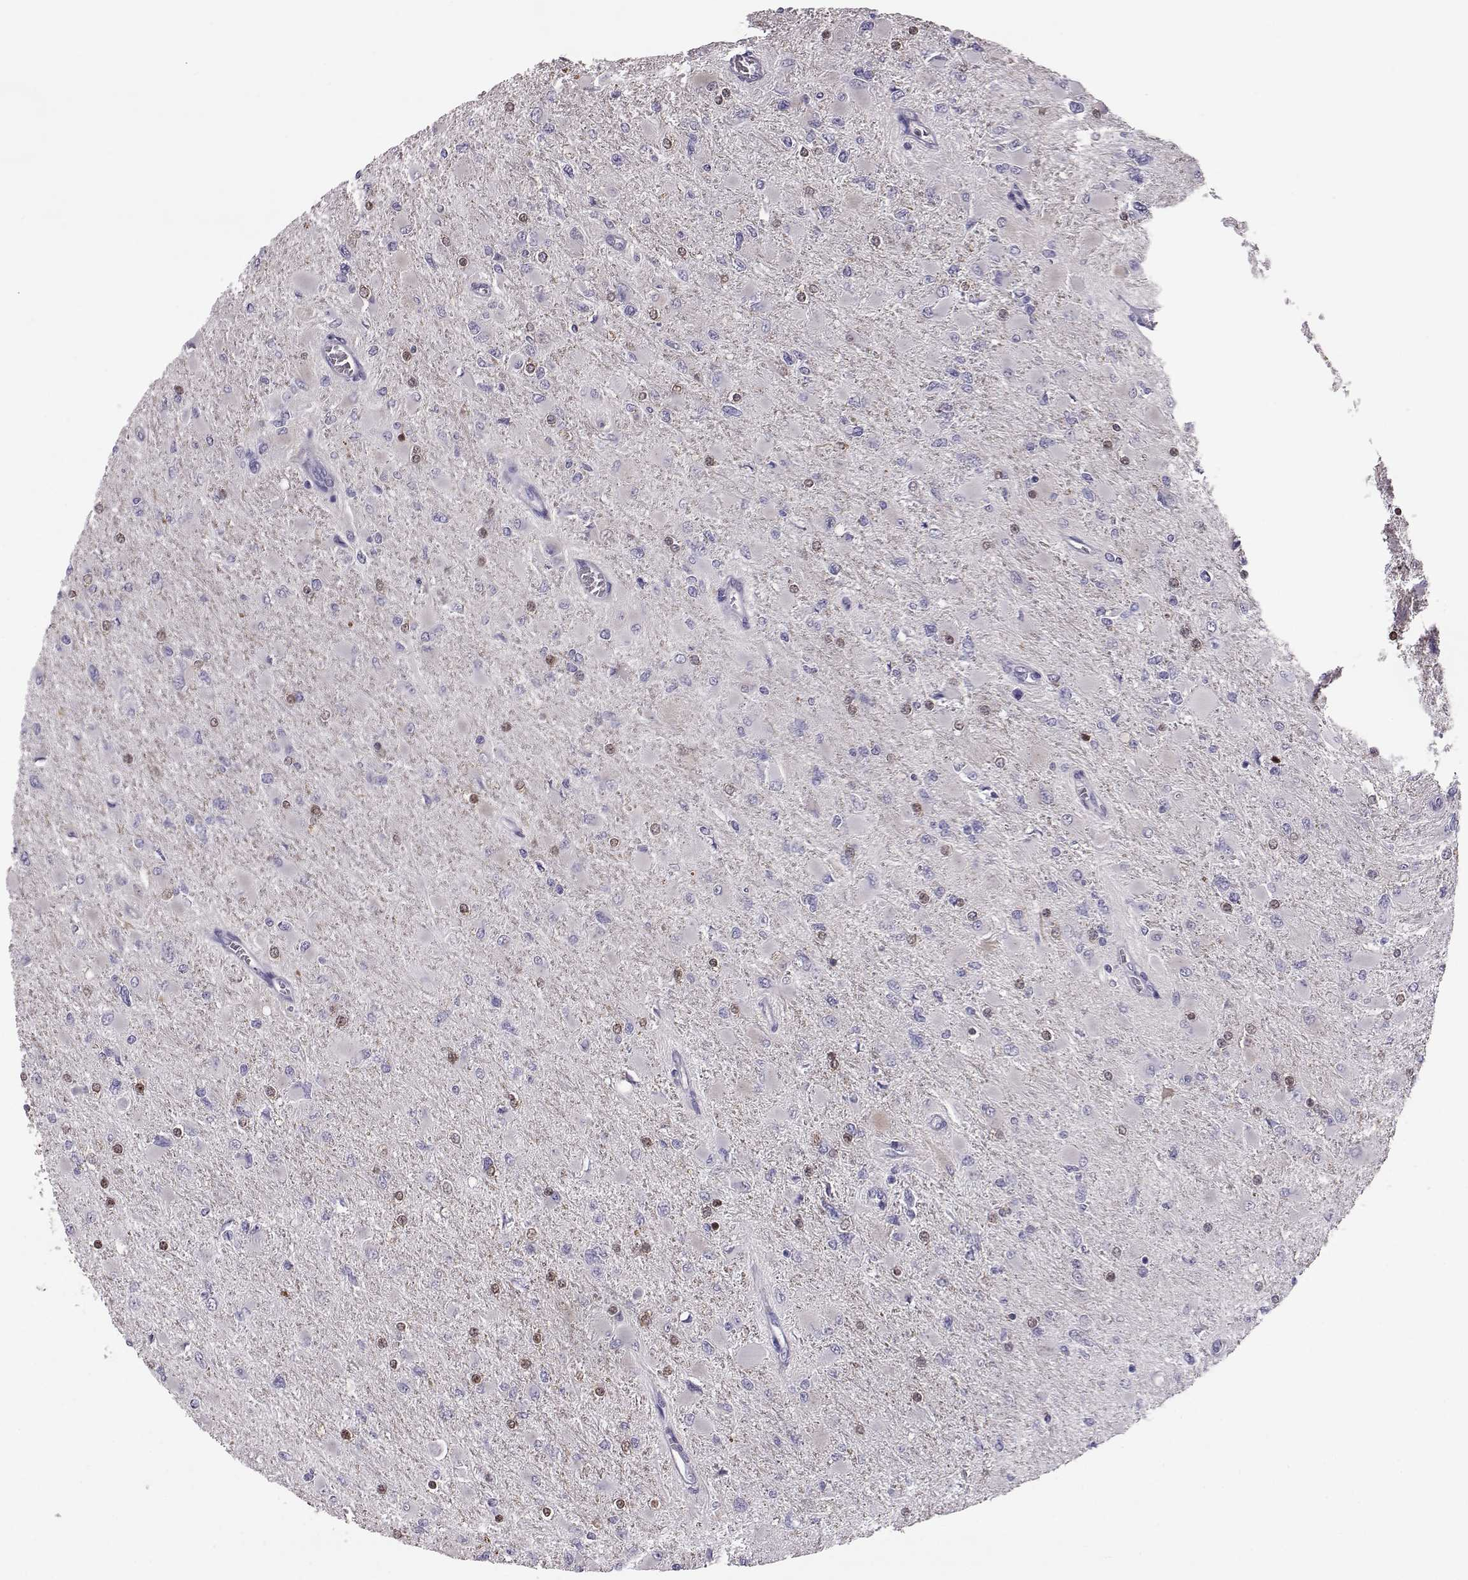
{"staining": {"intensity": "negative", "quantity": "none", "location": "none"}, "tissue": "glioma", "cell_type": "Tumor cells", "image_type": "cancer", "snomed": [{"axis": "morphology", "description": "Glioma, malignant, High grade"}, {"axis": "topography", "description": "Cerebral cortex"}], "caption": "High magnification brightfield microscopy of glioma stained with DAB (brown) and counterstained with hematoxylin (blue): tumor cells show no significant positivity. (DAB immunohistochemistry (IHC) visualized using brightfield microscopy, high magnification).", "gene": "ADGRG5", "patient": {"sex": "female", "age": 36}}